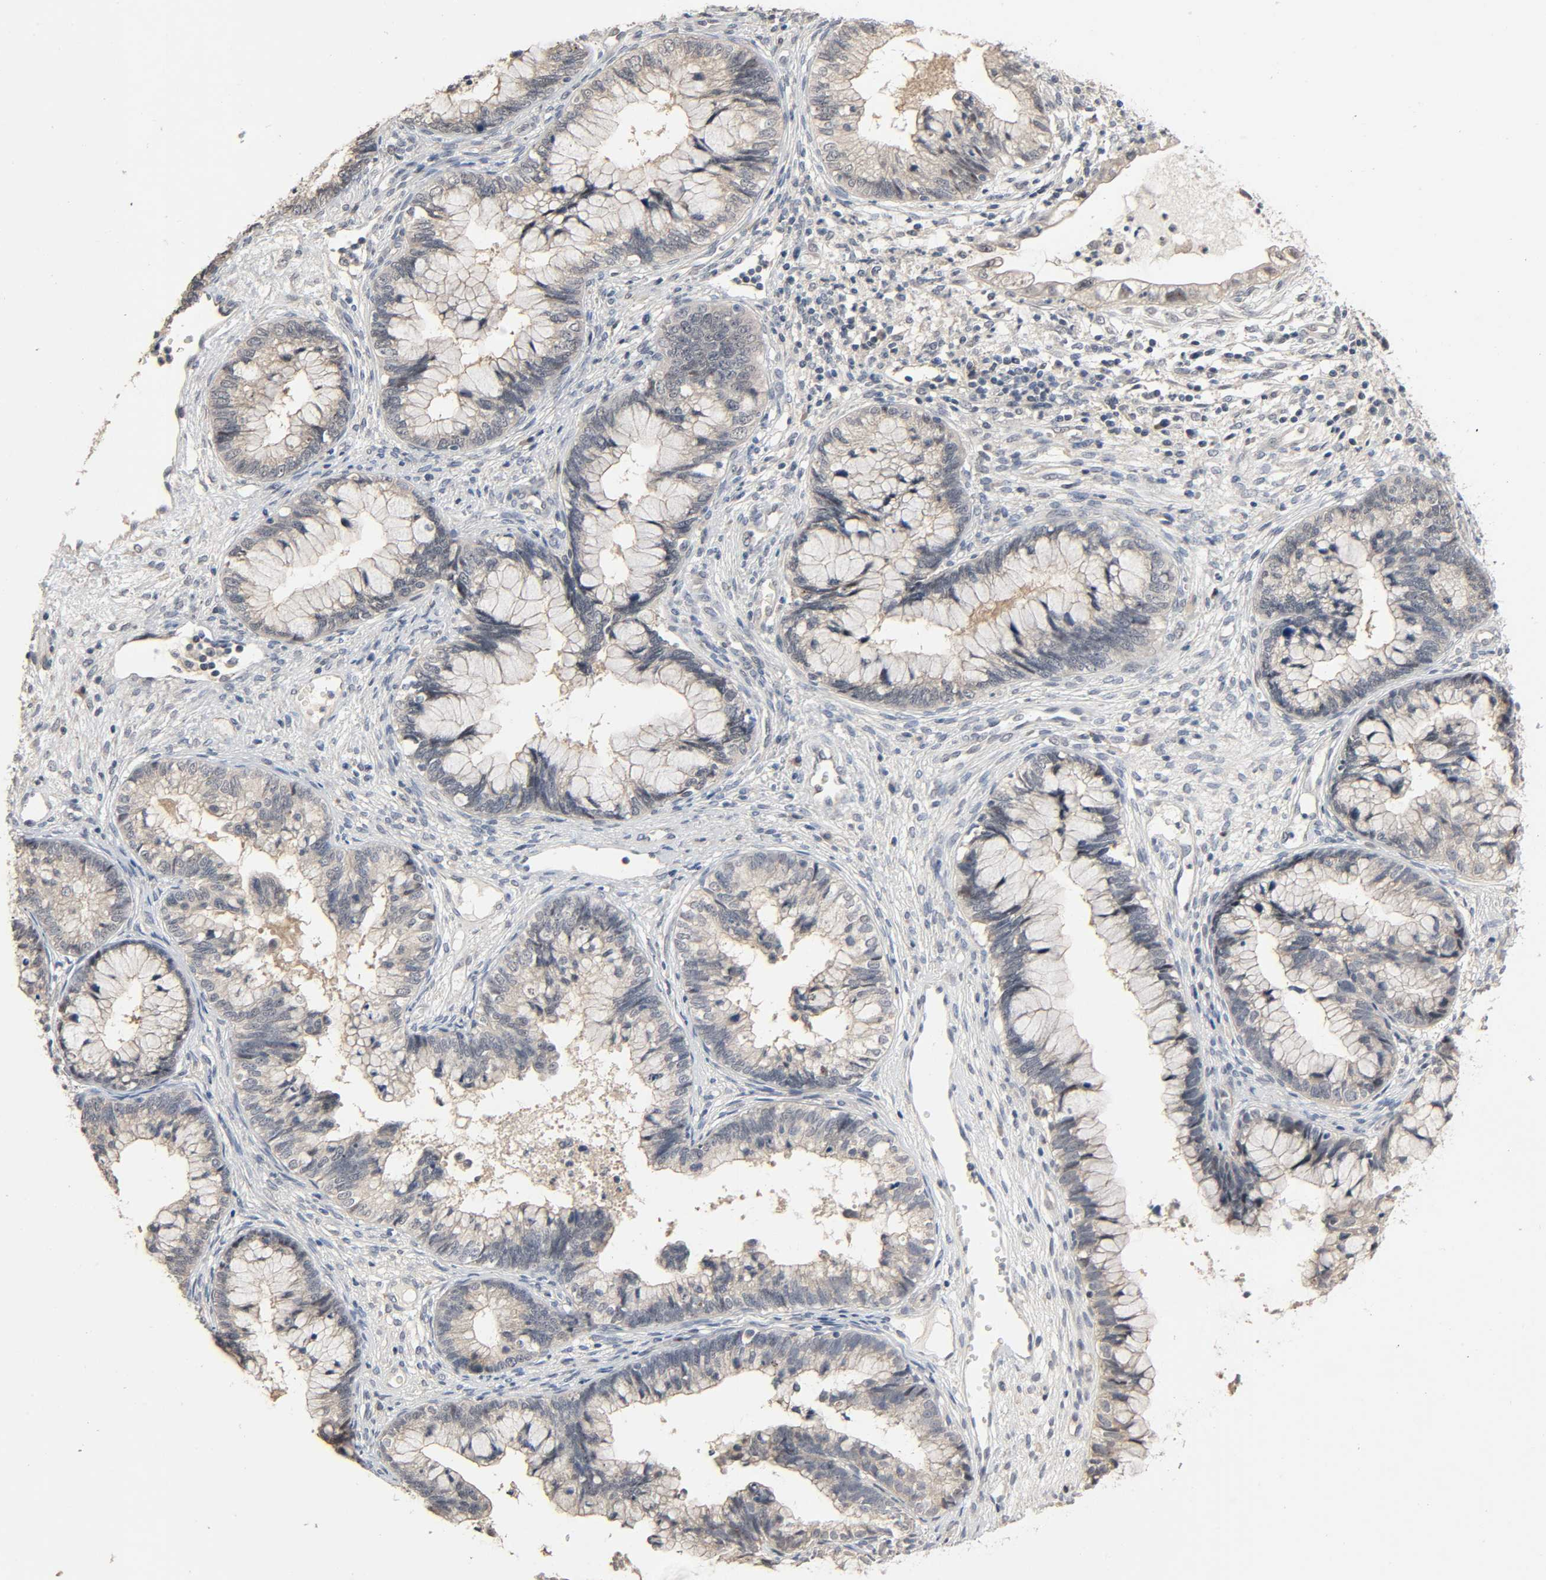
{"staining": {"intensity": "weak", "quantity": "<25%", "location": "cytoplasmic/membranous"}, "tissue": "cervical cancer", "cell_type": "Tumor cells", "image_type": "cancer", "snomed": [{"axis": "morphology", "description": "Adenocarcinoma, NOS"}, {"axis": "topography", "description": "Cervix"}], "caption": "This histopathology image is of cervical cancer (adenocarcinoma) stained with IHC to label a protein in brown with the nuclei are counter-stained blue. There is no expression in tumor cells. The staining is performed using DAB (3,3'-diaminobenzidine) brown chromogen with nuclei counter-stained in using hematoxylin.", "gene": "MAGEA8", "patient": {"sex": "female", "age": 44}}